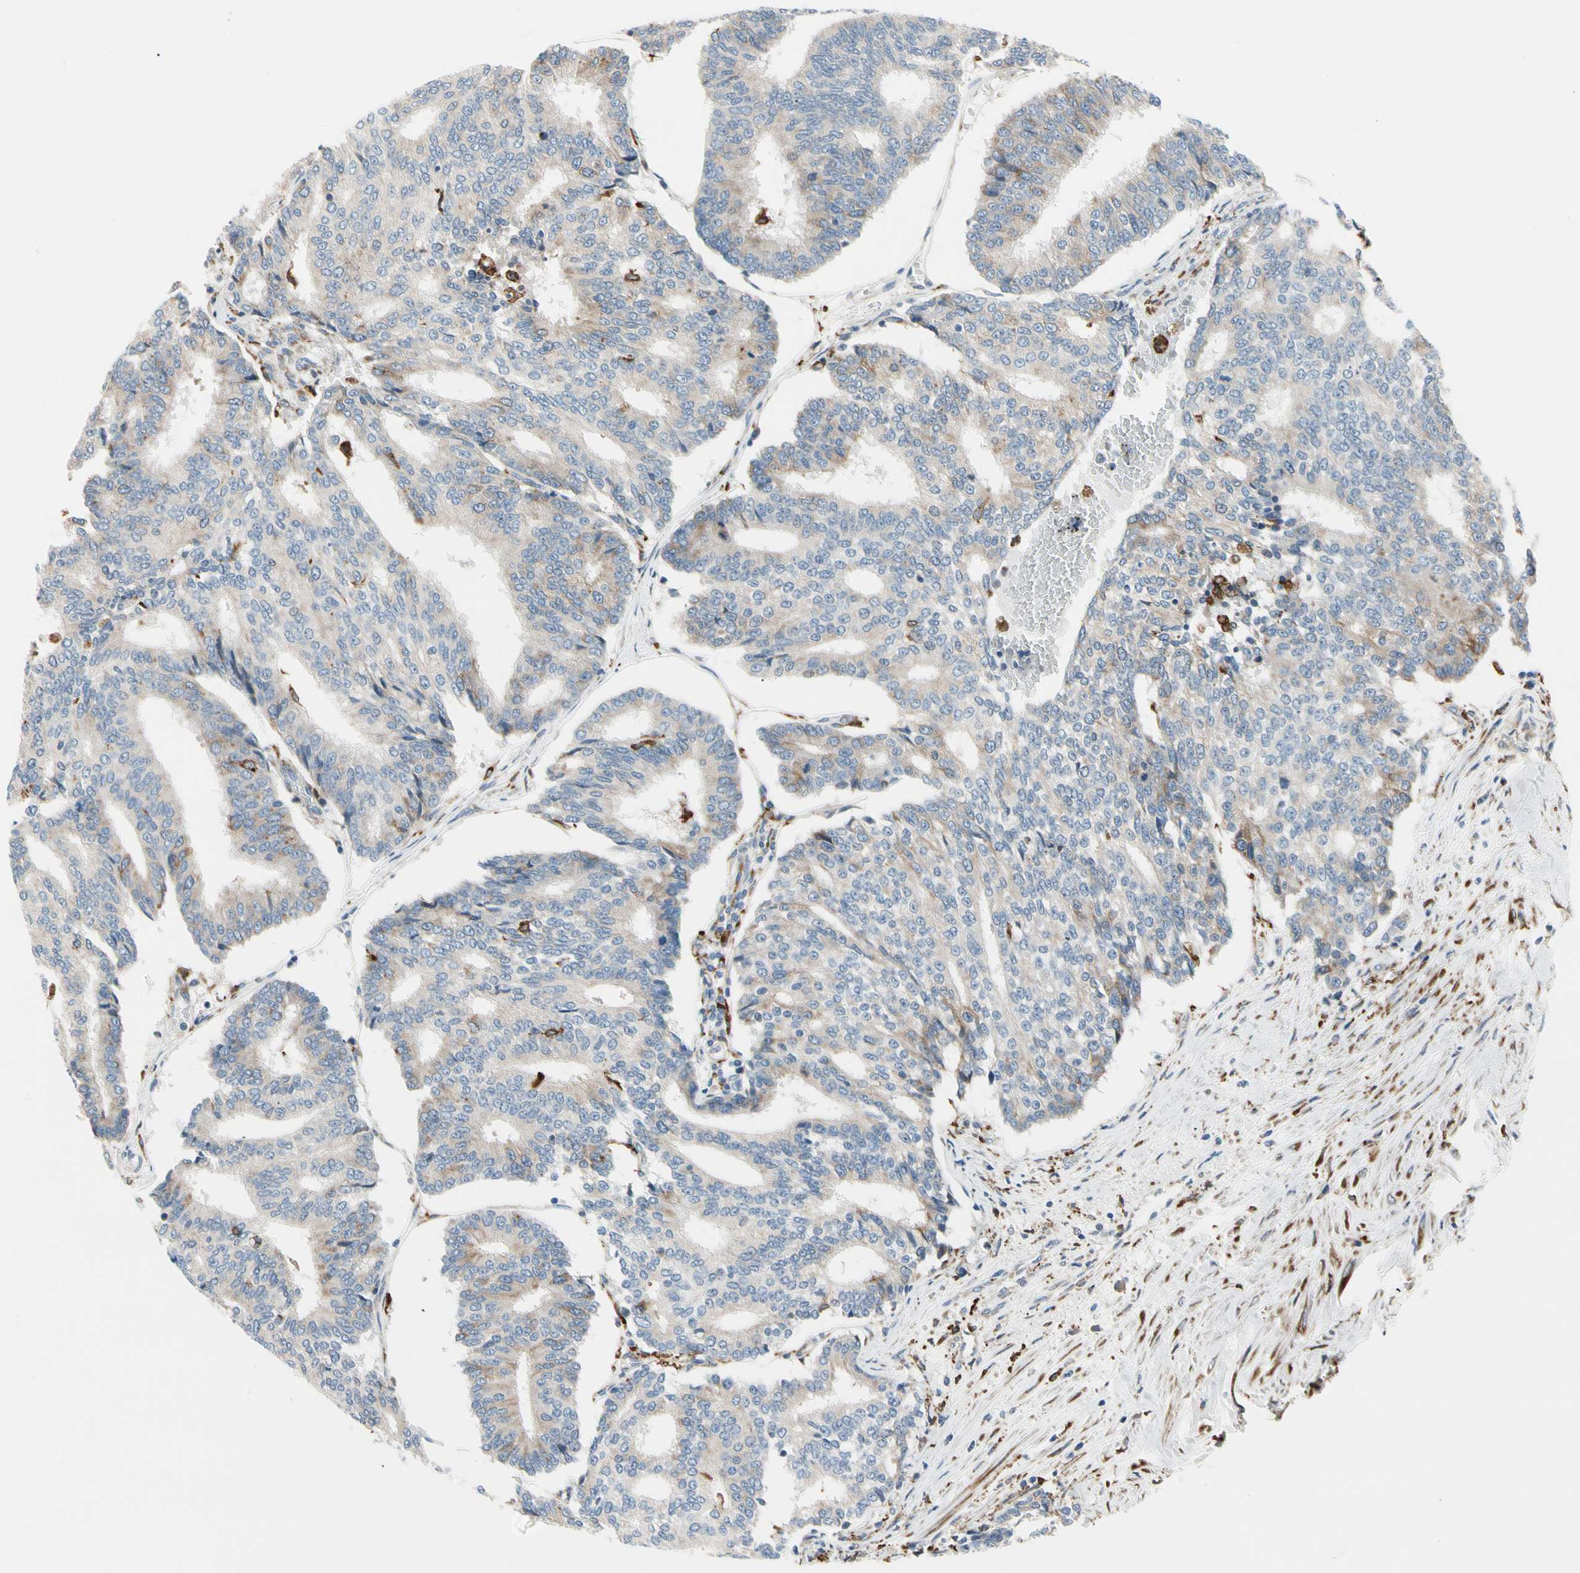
{"staining": {"intensity": "weak", "quantity": "25%-75%", "location": "cytoplasmic/membranous"}, "tissue": "prostate cancer", "cell_type": "Tumor cells", "image_type": "cancer", "snomed": [{"axis": "morphology", "description": "Adenocarcinoma, High grade"}, {"axis": "topography", "description": "Prostate"}], "caption": "The histopathology image displays a brown stain indicating the presence of a protein in the cytoplasmic/membranous of tumor cells in prostate cancer.", "gene": "LRPAP1", "patient": {"sex": "male", "age": 55}}